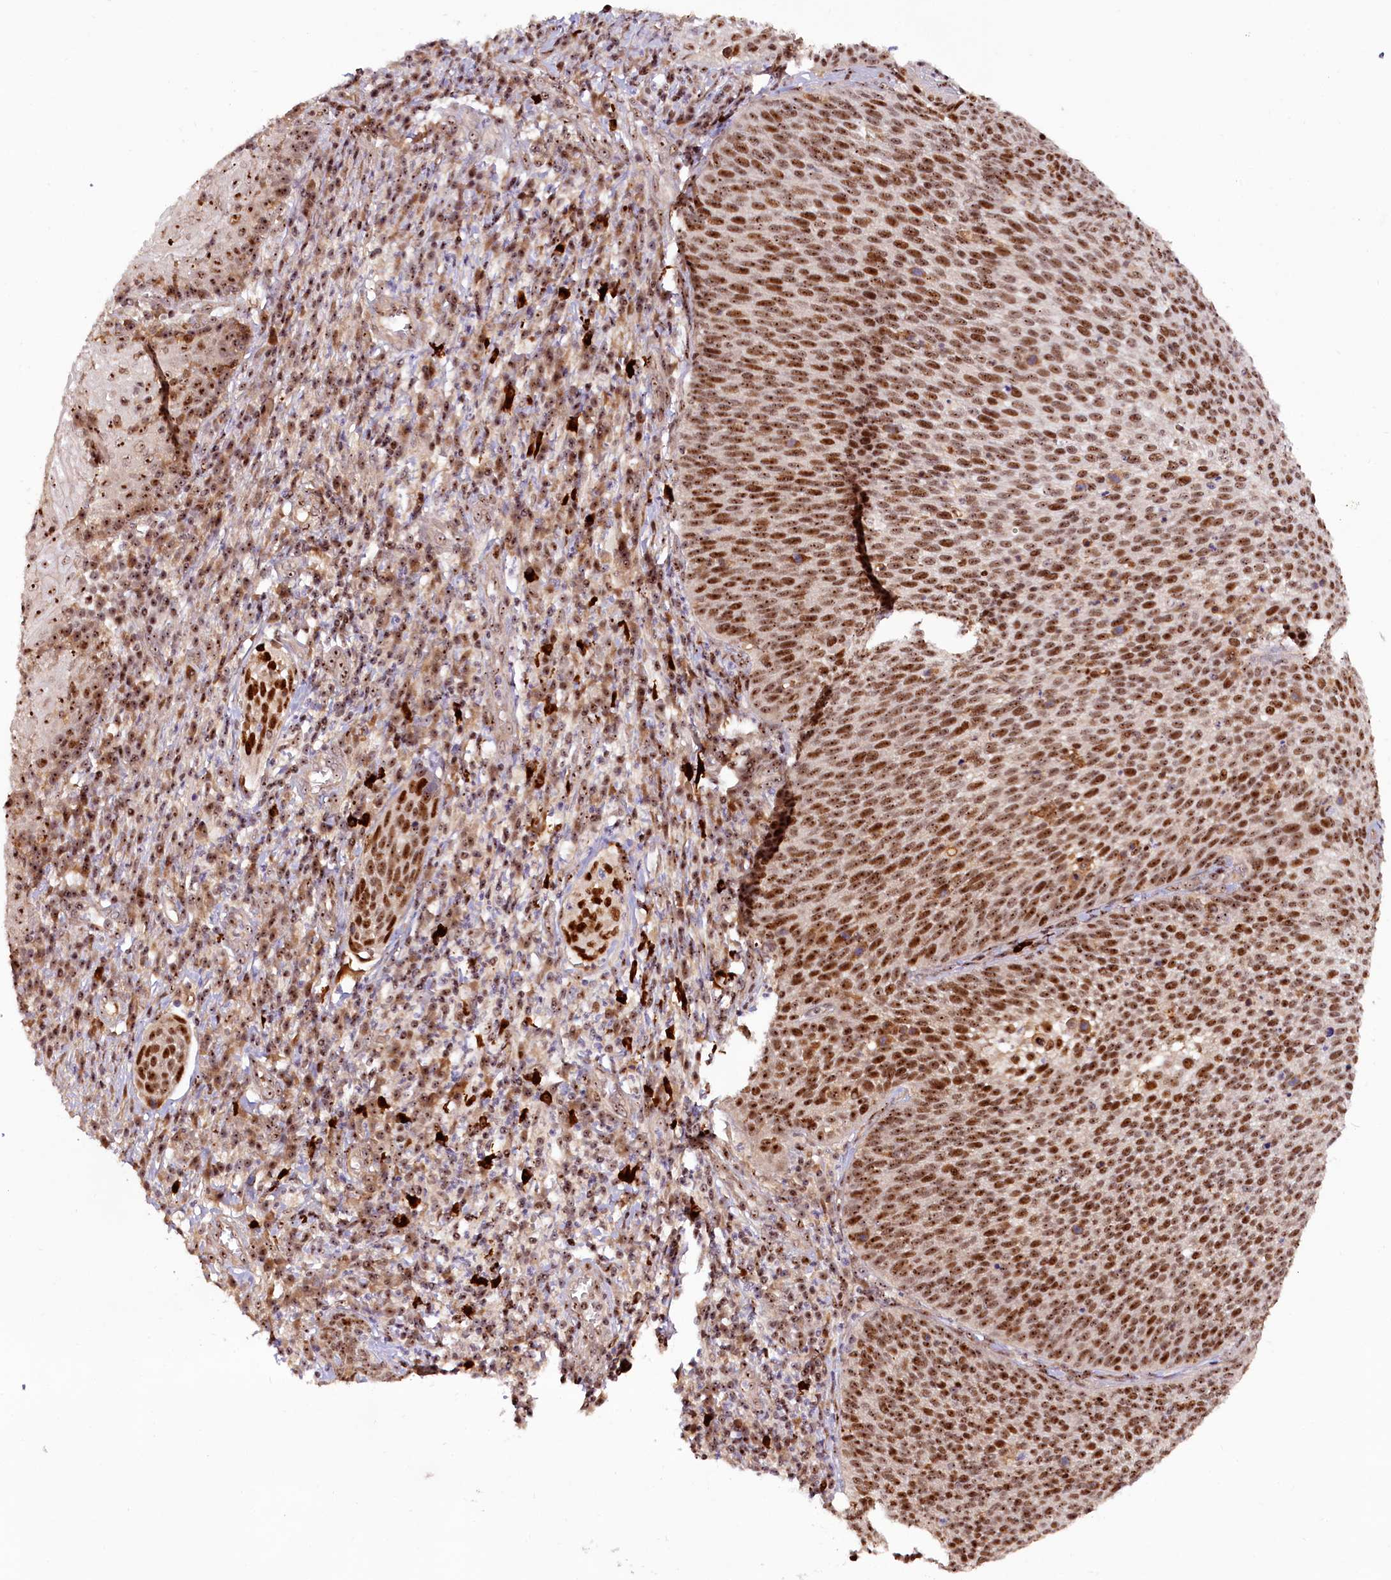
{"staining": {"intensity": "strong", "quantity": ">75%", "location": "nuclear"}, "tissue": "cervical cancer", "cell_type": "Tumor cells", "image_type": "cancer", "snomed": [{"axis": "morphology", "description": "Squamous cell carcinoma, NOS"}, {"axis": "topography", "description": "Cervix"}], "caption": "Immunohistochemical staining of cervical cancer (squamous cell carcinoma) shows strong nuclear protein expression in approximately >75% of tumor cells.", "gene": "TCOF1", "patient": {"sex": "female", "age": 34}}